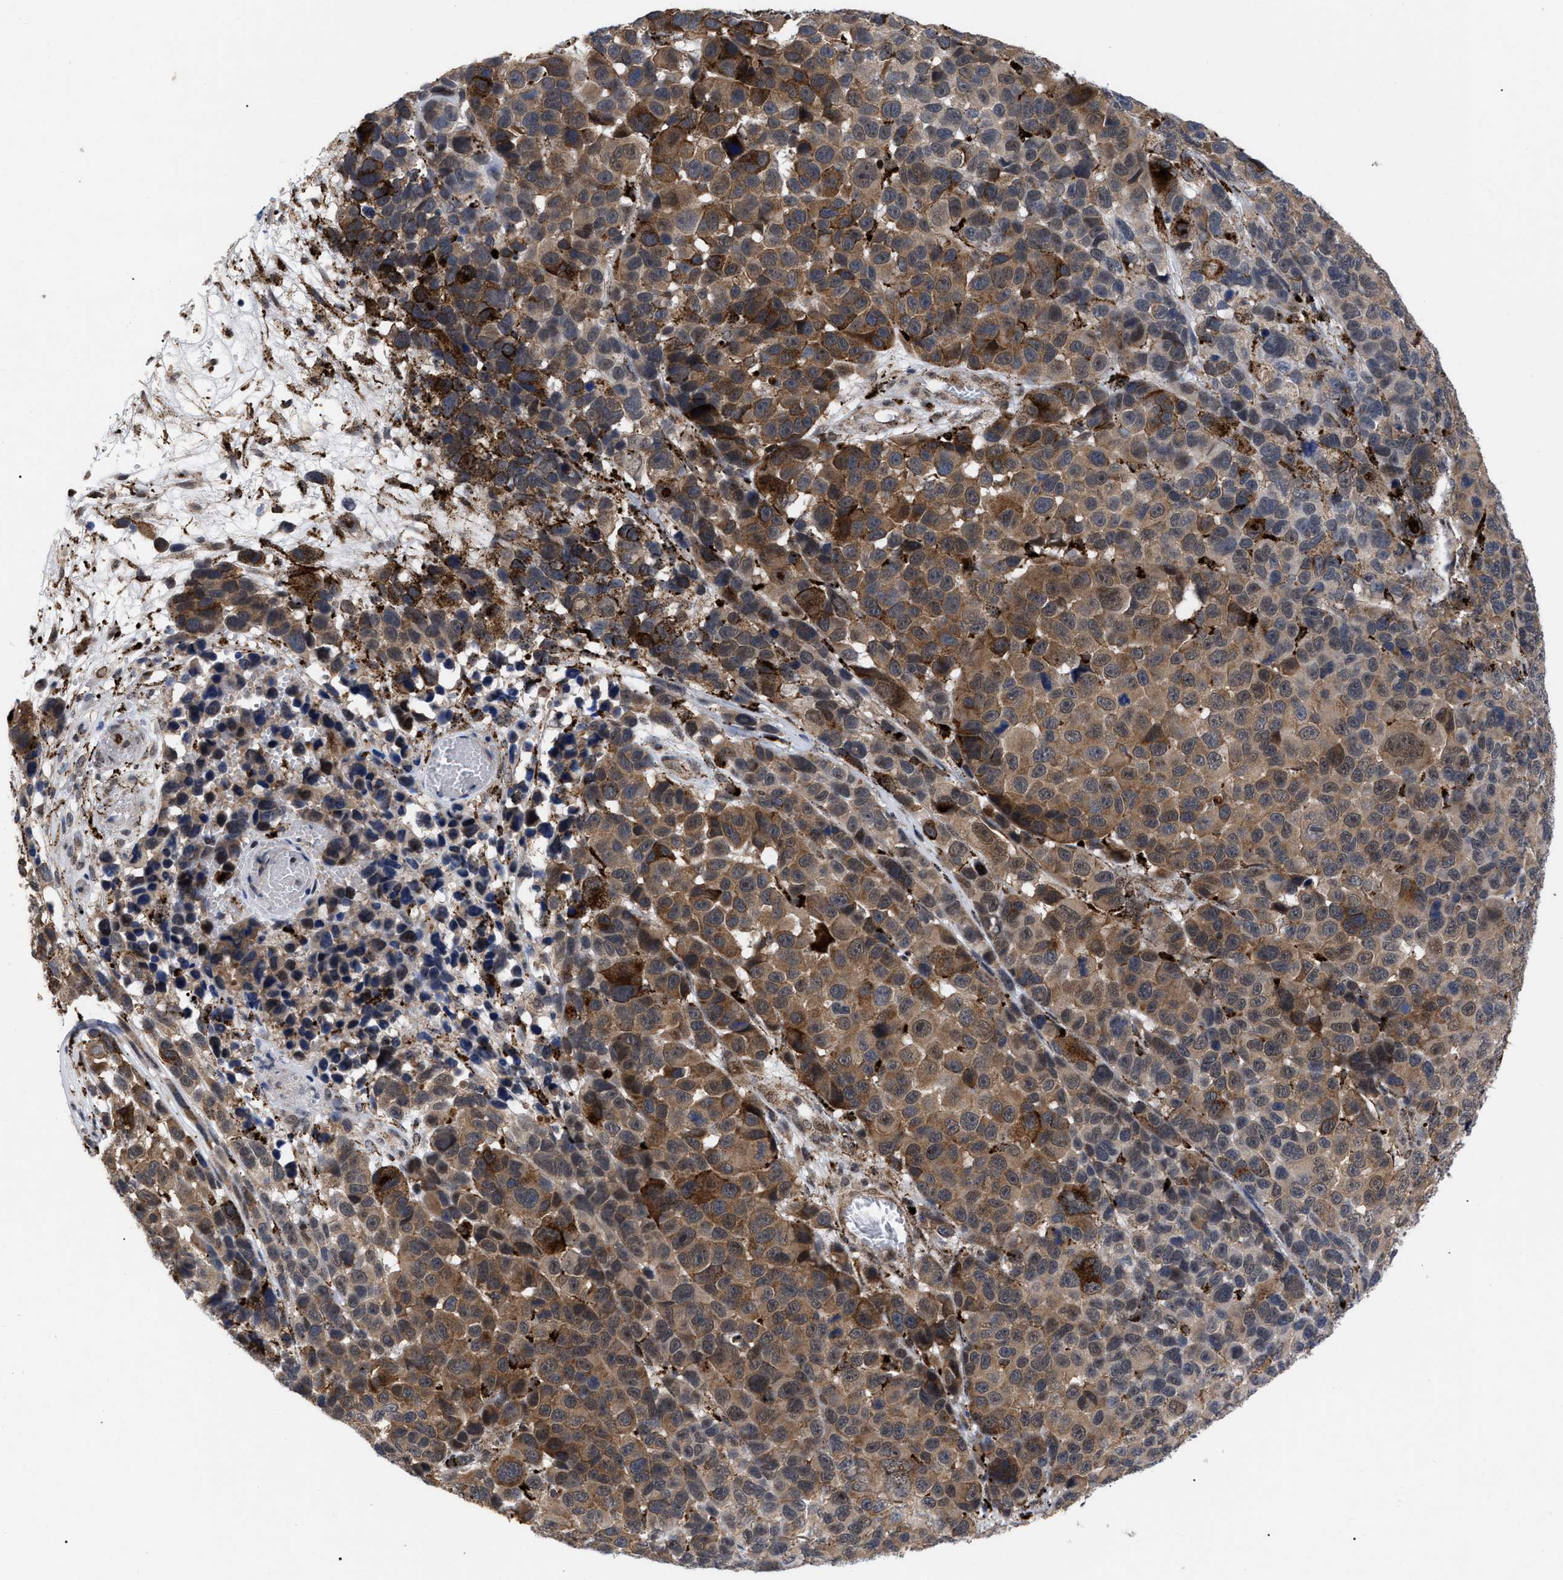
{"staining": {"intensity": "moderate", "quantity": ">75%", "location": "cytoplasmic/membranous"}, "tissue": "melanoma", "cell_type": "Tumor cells", "image_type": "cancer", "snomed": [{"axis": "morphology", "description": "Malignant melanoma, NOS"}, {"axis": "topography", "description": "Skin"}], "caption": "Immunohistochemical staining of human melanoma demonstrates moderate cytoplasmic/membranous protein positivity in approximately >75% of tumor cells.", "gene": "UPF1", "patient": {"sex": "male", "age": 53}}